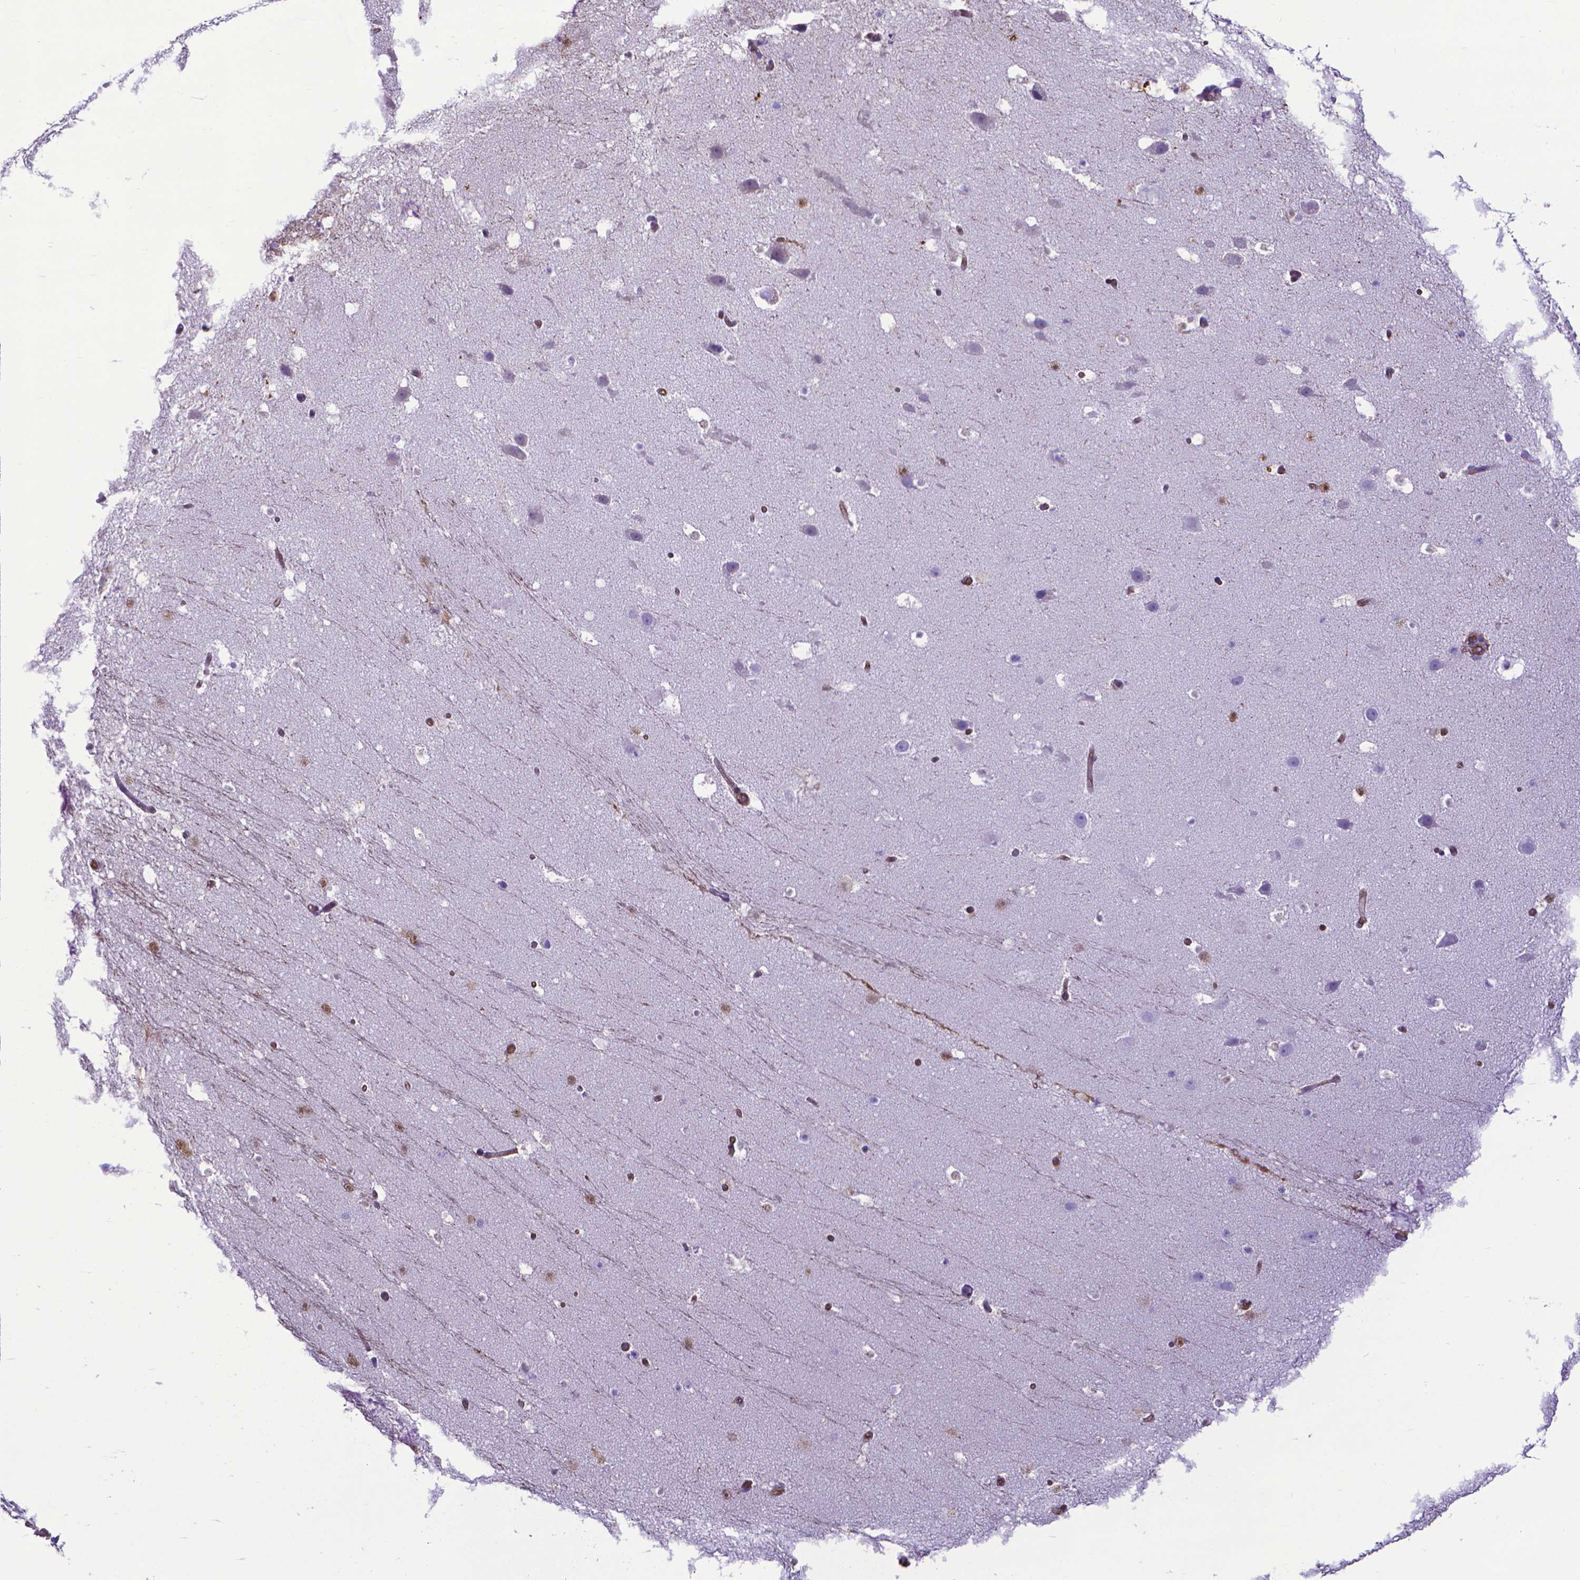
{"staining": {"intensity": "negative", "quantity": "none", "location": "none"}, "tissue": "hippocampus", "cell_type": "Glial cells", "image_type": "normal", "snomed": [{"axis": "morphology", "description": "Normal tissue, NOS"}, {"axis": "topography", "description": "Hippocampus"}], "caption": "A high-resolution micrograph shows immunohistochemistry staining of unremarkable hippocampus, which displays no significant staining in glial cells.", "gene": "CLIC4", "patient": {"sex": "male", "age": 26}}